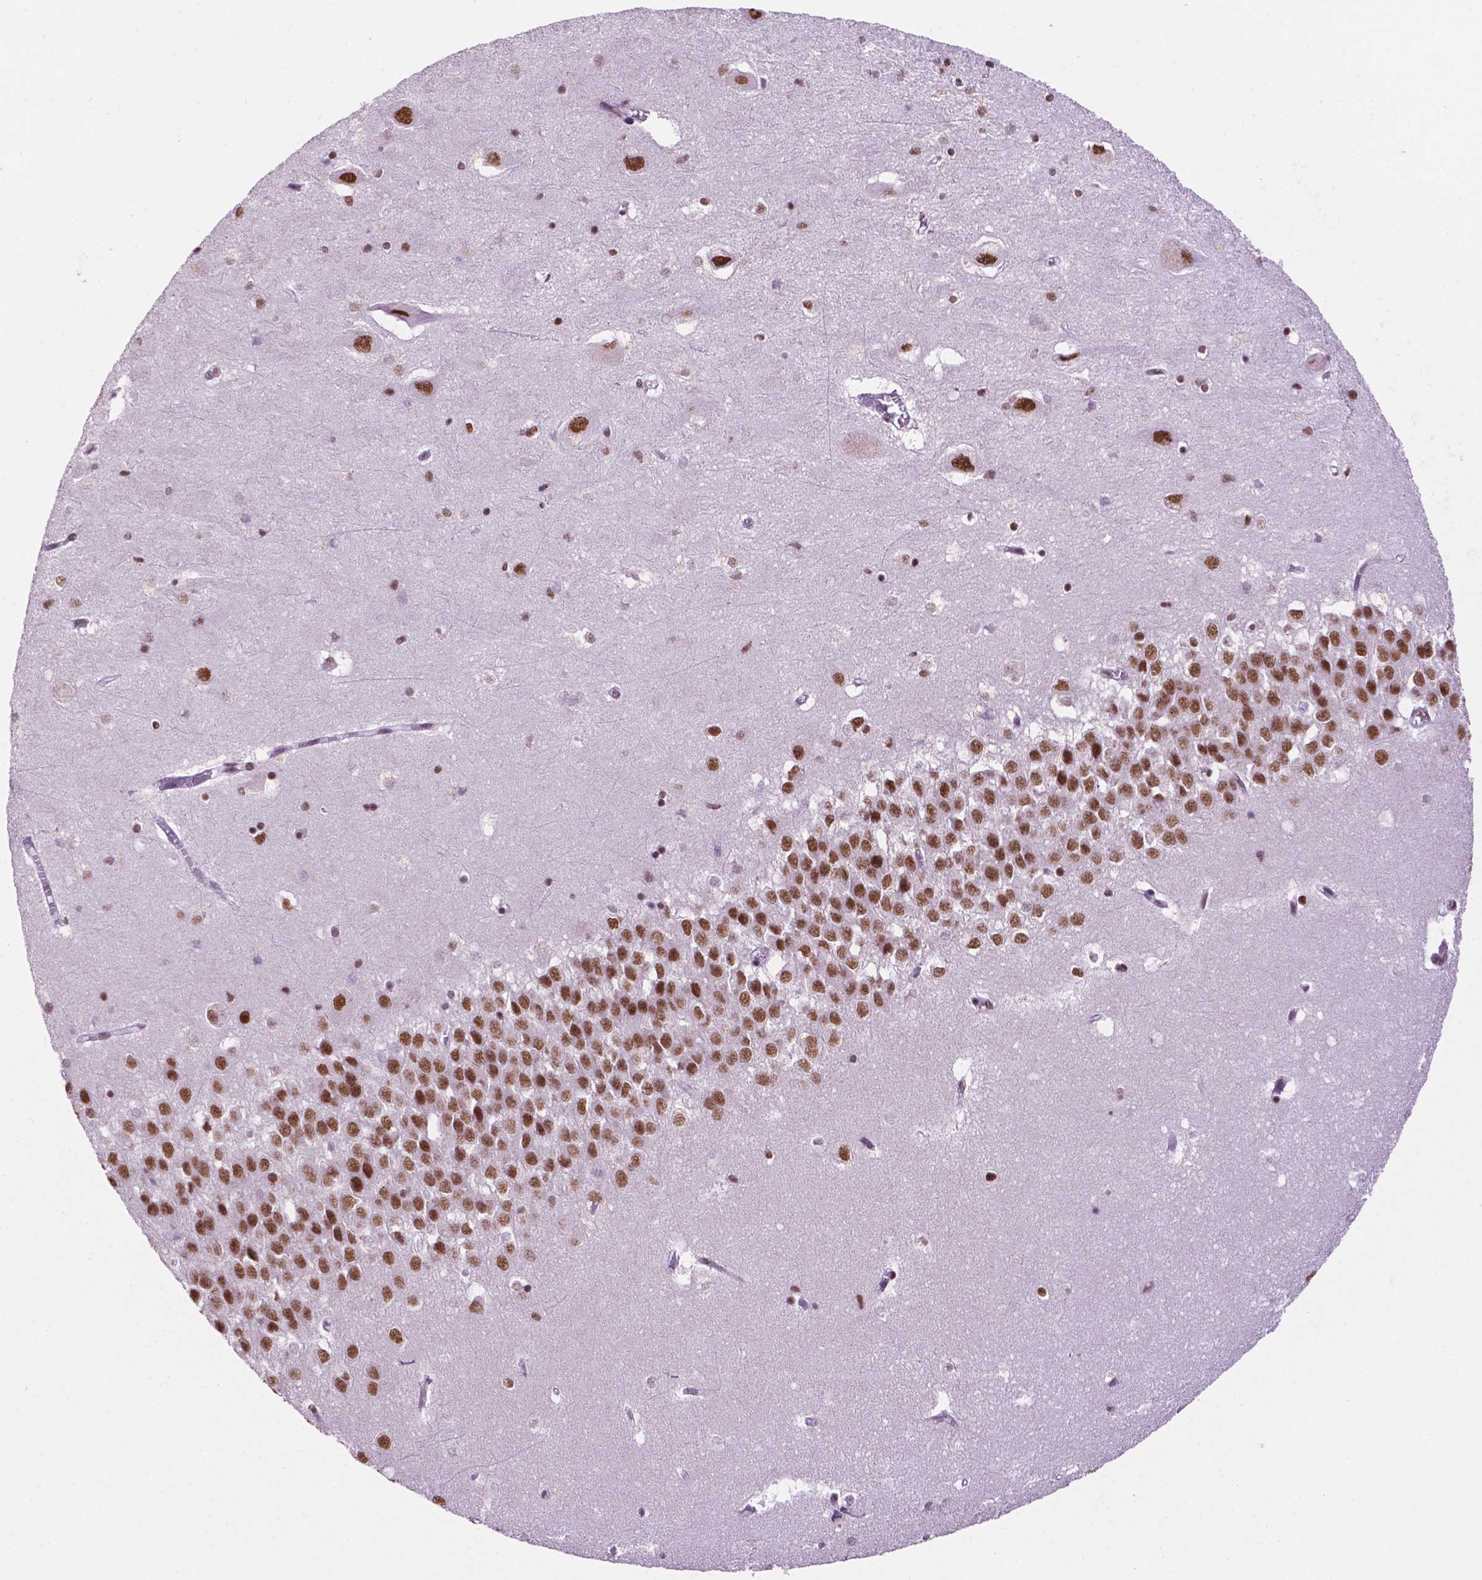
{"staining": {"intensity": "moderate", "quantity": "25%-75%", "location": "nuclear"}, "tissue": "hippocampus", "cell_type": "Glial cells", "image_type": "normal", "snomed": [{"axis": "morphology", "description": "Normal tissue, NOS"}, {"axis": "topography", "description": "Hippocampus"}], "caption": "A micrograph of hippocampus stained for a protein shows moderate nuclear brown staining in glial cells.", "gene": "CCAR2", "patient": {"sex": "male", "age": 58}}